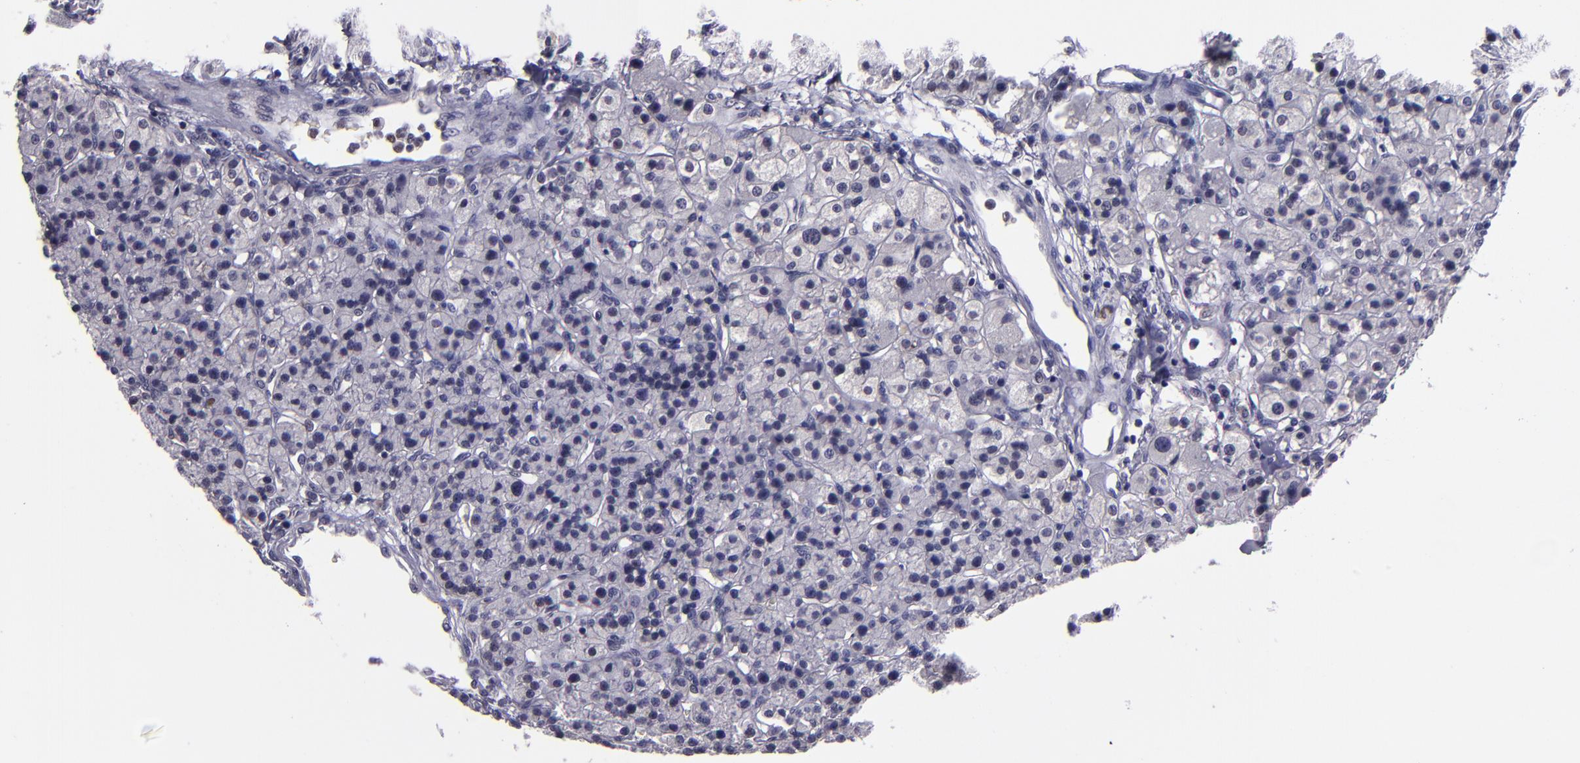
{"staining": {"intensity": "negative", "quantity": "none", "location": "none"}, "tissue": "parathyroid gland", "cell_type": "Glandular cells", "image_type": "normal", "snomed": [{"axis": "morphology", "description": "Normal tissue, NOS"}, {"axis": "topography", "description": "Parathyroid gland"}], "caption": "This photomicrograph is of unremarkable parathyroid gland stained with immunohistochemistry (IHC) to label a protein in brown with the nuclei are counter-stained blue. There is no expression in glandular cells. Nuclei are stained in blue.", "gene": "CEBPE", "patient": {"sex": "female", "age": 58}}